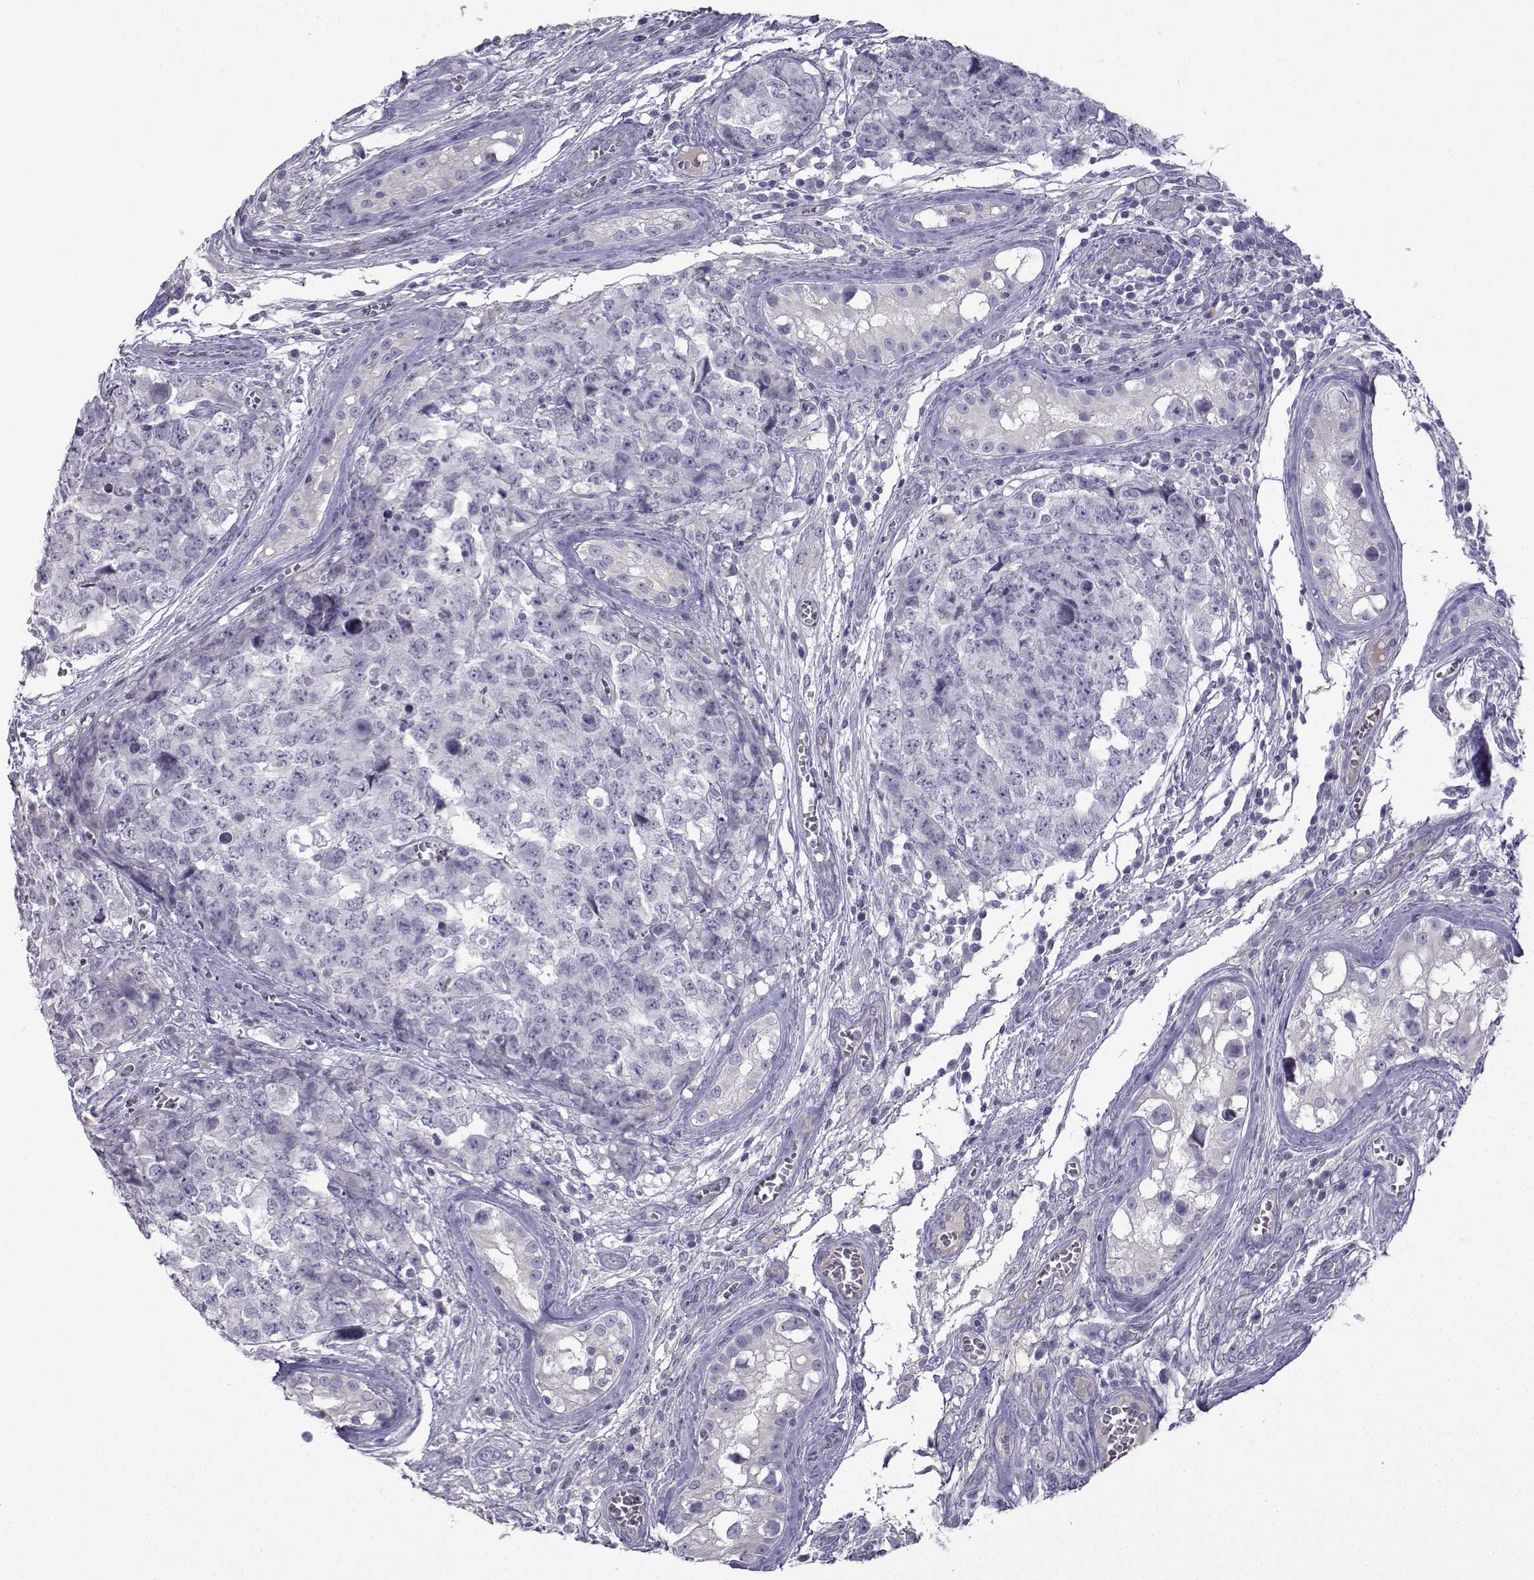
{"staining": {"intensity": "negative", "quantity": "none", "location": "none"}, "tissue": "testis cancer", "cell_type": "Tumor cells", "image_type": "cancer", "snomed": [{"axis": "morphology", "description": "Carcinoma, Embryonal, NOS"}, {"axis": "topography", "description": "Testis"}], "caption": "Photomicrograph shows no significant protein expression in tumor cells of testis cancer.", "gene": "SPACA7", "patient": {"sex": "male", "age": 23}}